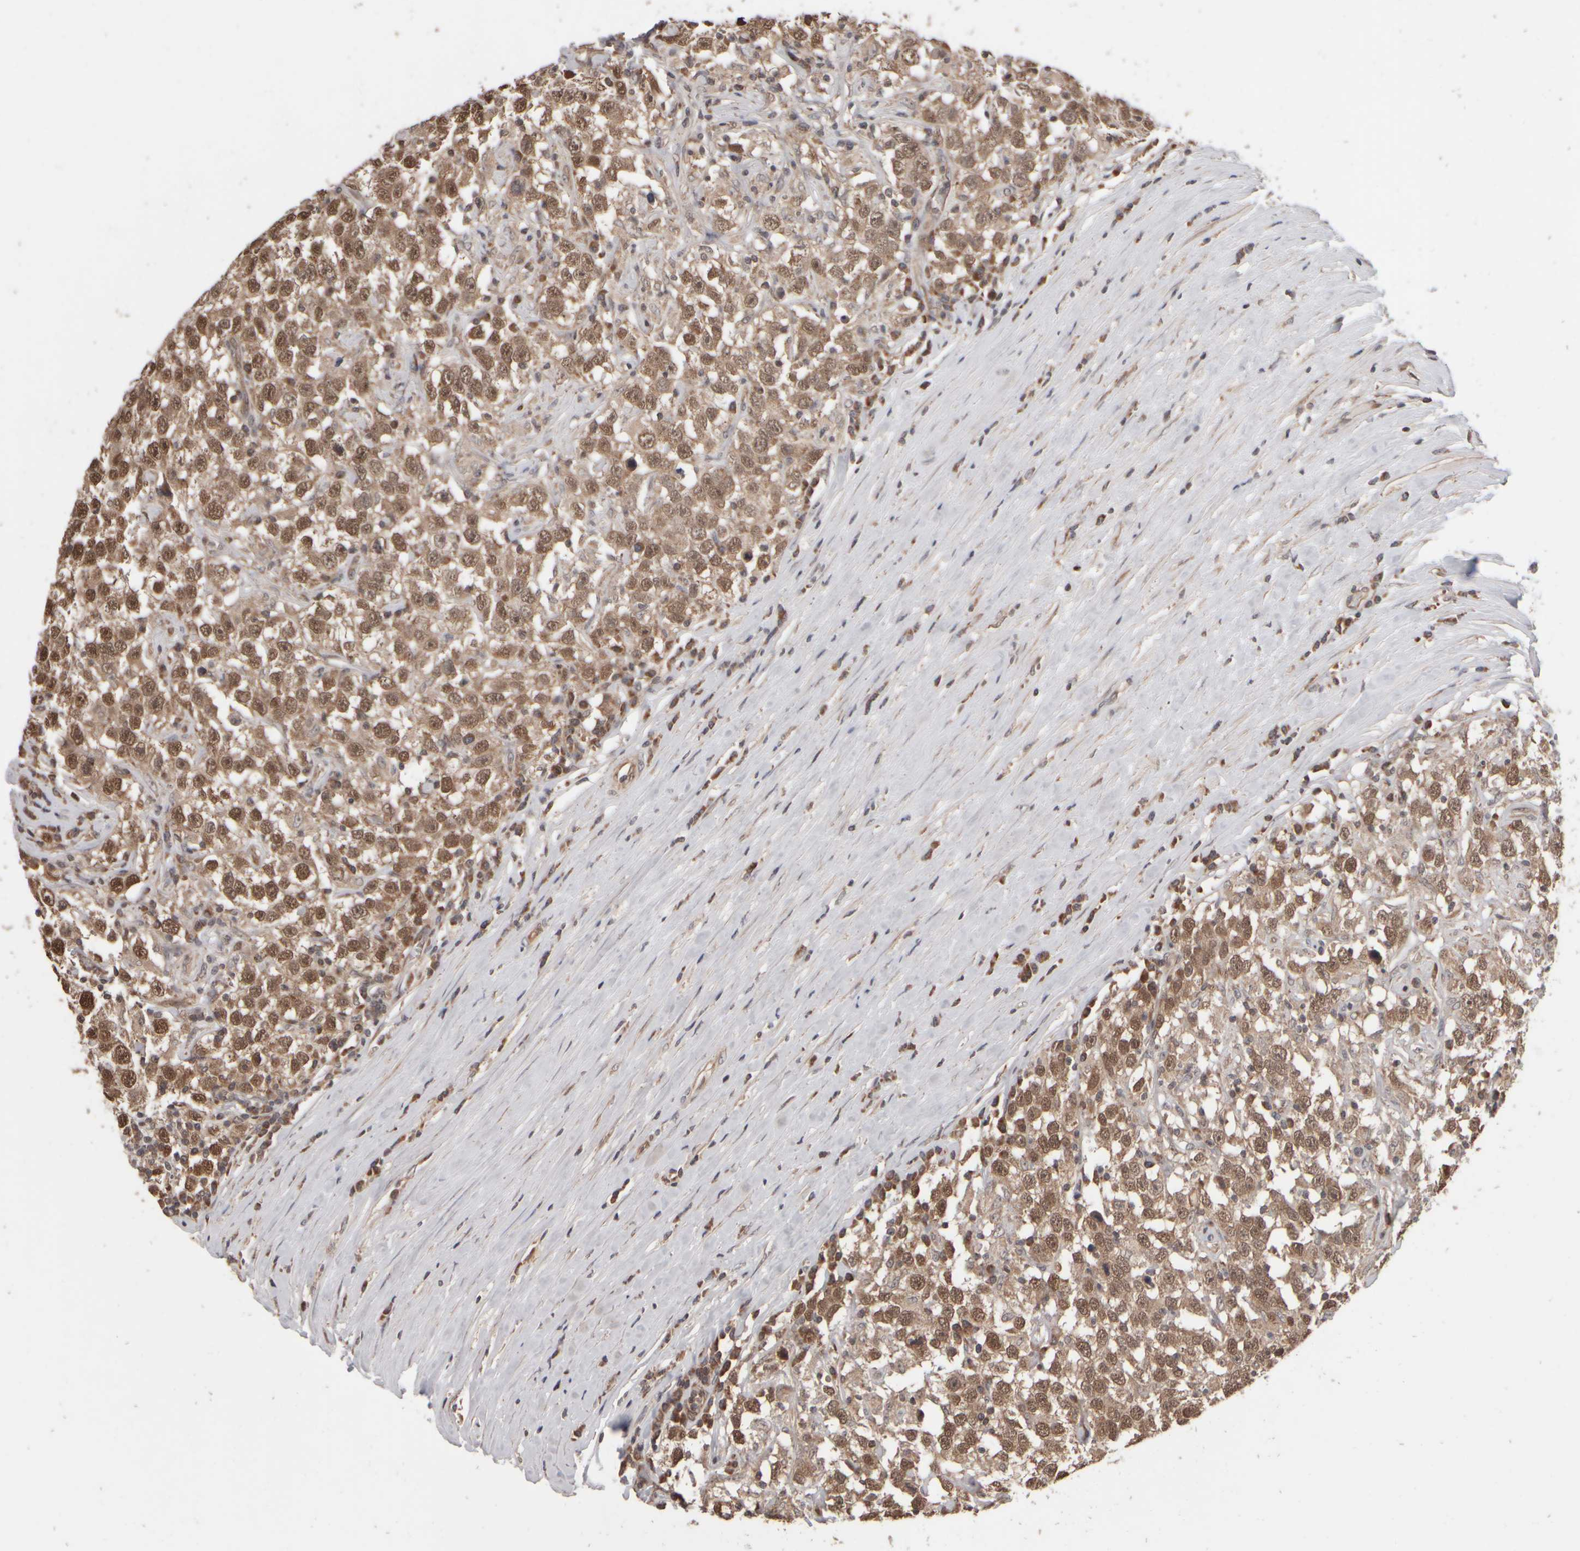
{"staining": {"intensity": "moderate", "quantity": ">75%", "location": "cytoplasmic/membranous,nuclear"}, "tissue": "testis cancer", "cell_type": "Tumor cells", "image_type": "cancer", "snomed": [{"axis": "morphology", "description": "Seminoma, NOS"}, {"axis": "topography", "description": "Testis"}], "caption": "Immunohistochemistry image of neoplastic tissue: human testis cancer stained using immunohistochemistry shows medium levels of moderate protein expression localized specifically in the cytoplasmic/membranous and nuclear of tumor cells, appearing as a cytoplasmic/membranous and nuclear brown color.", "gene": "ABHD11", "patient": {"sex": "male", "age": 41}}